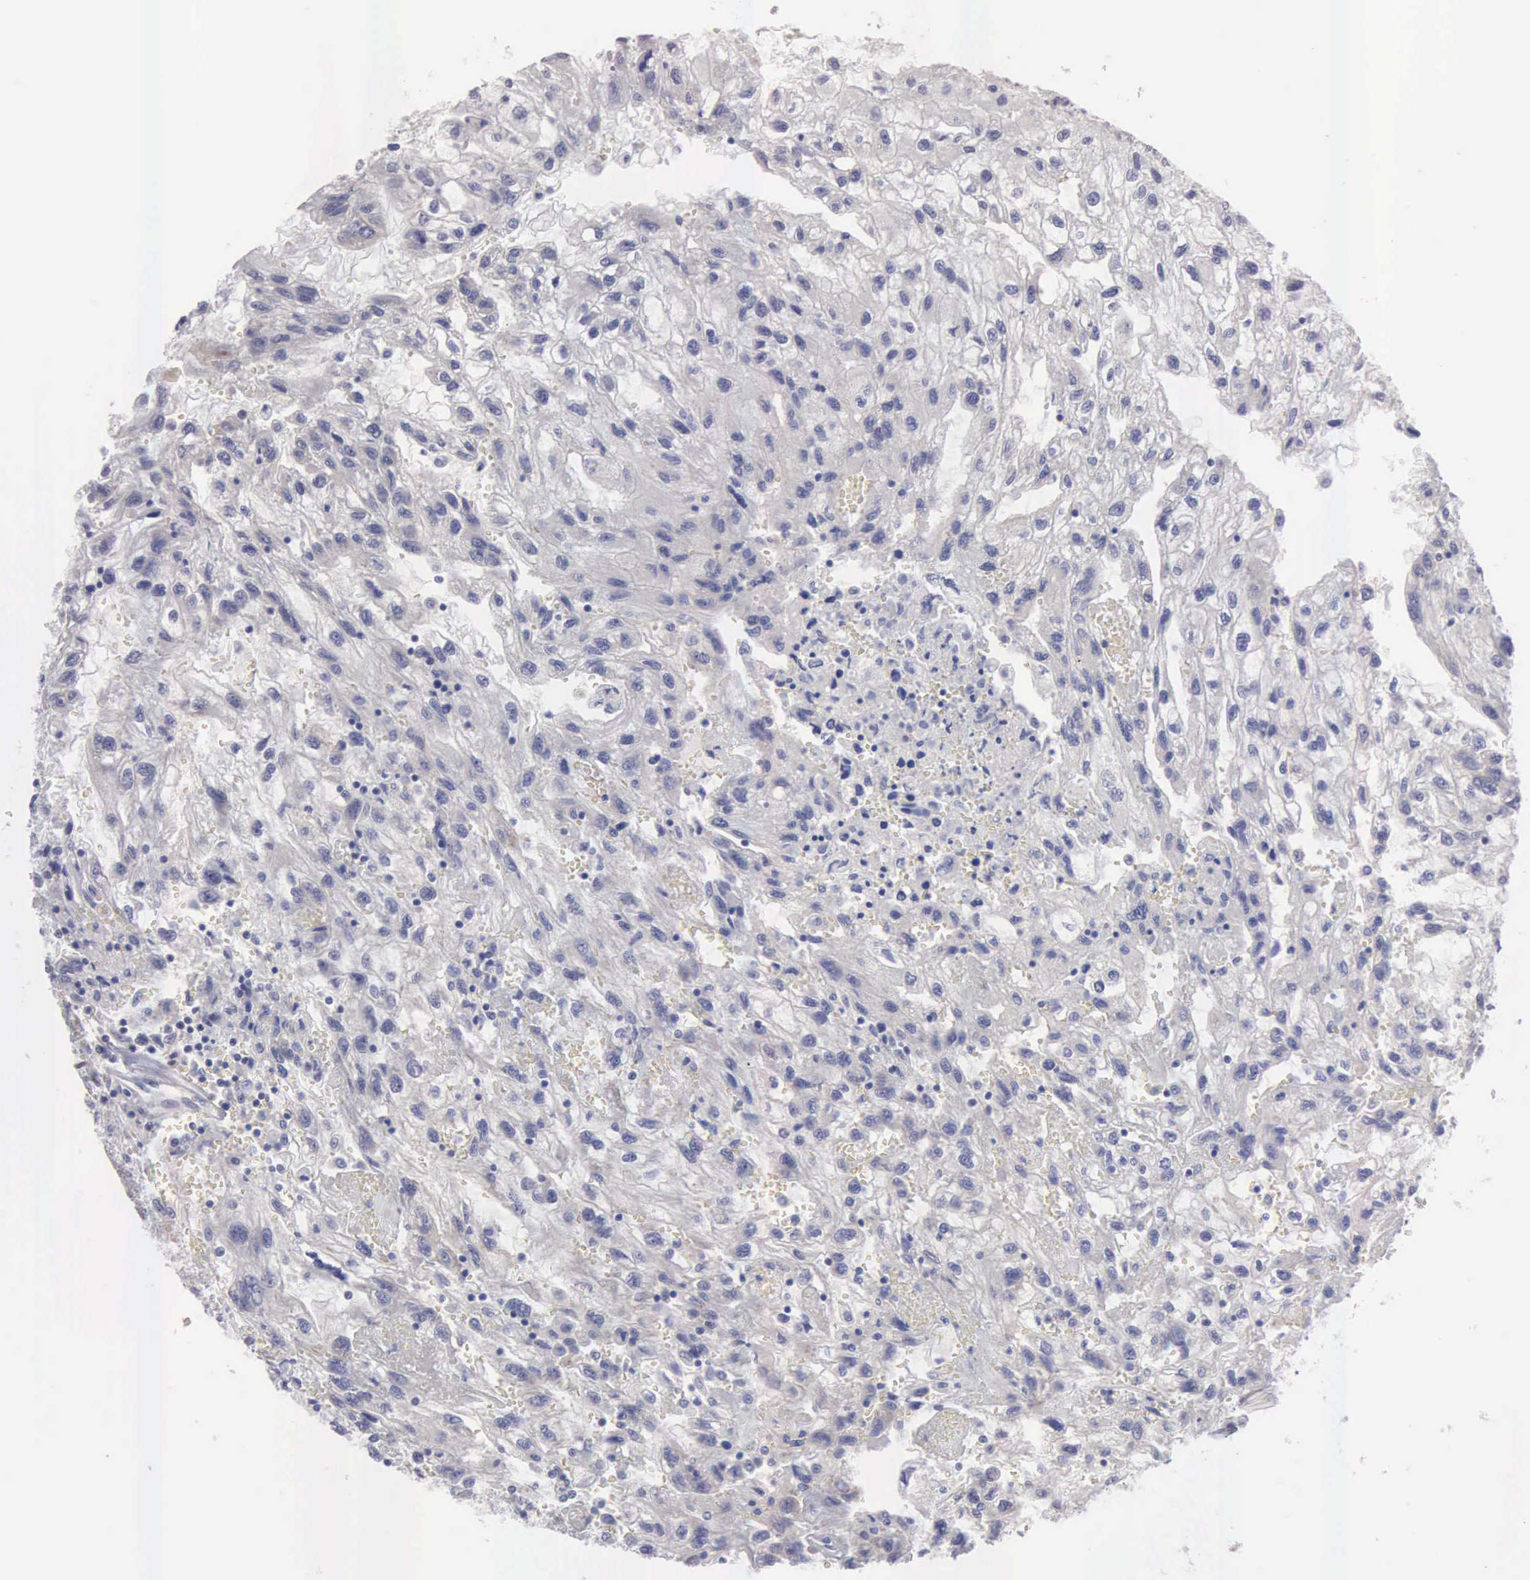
{"staining": {"intensity": "negative", "quantity": "none", "location": "none"}, "tissue": "renal cancer", "cell_type": "Tumor cells", "image_type": "cancer", "snomed": [{"axis": "morphology", "description": "Normal tissue, NOS"}, {"axis": "morphology", "description": "Adenocarcinoma, NOS"}, {"axis": "topography", "description": "Kidney"}], "caption": "The histopathology image shows no significant expression in tumor cells of adenocarcinoma (renal).", "gene": "CEP170B", "patient": {"sex": "male", "age": 71}}